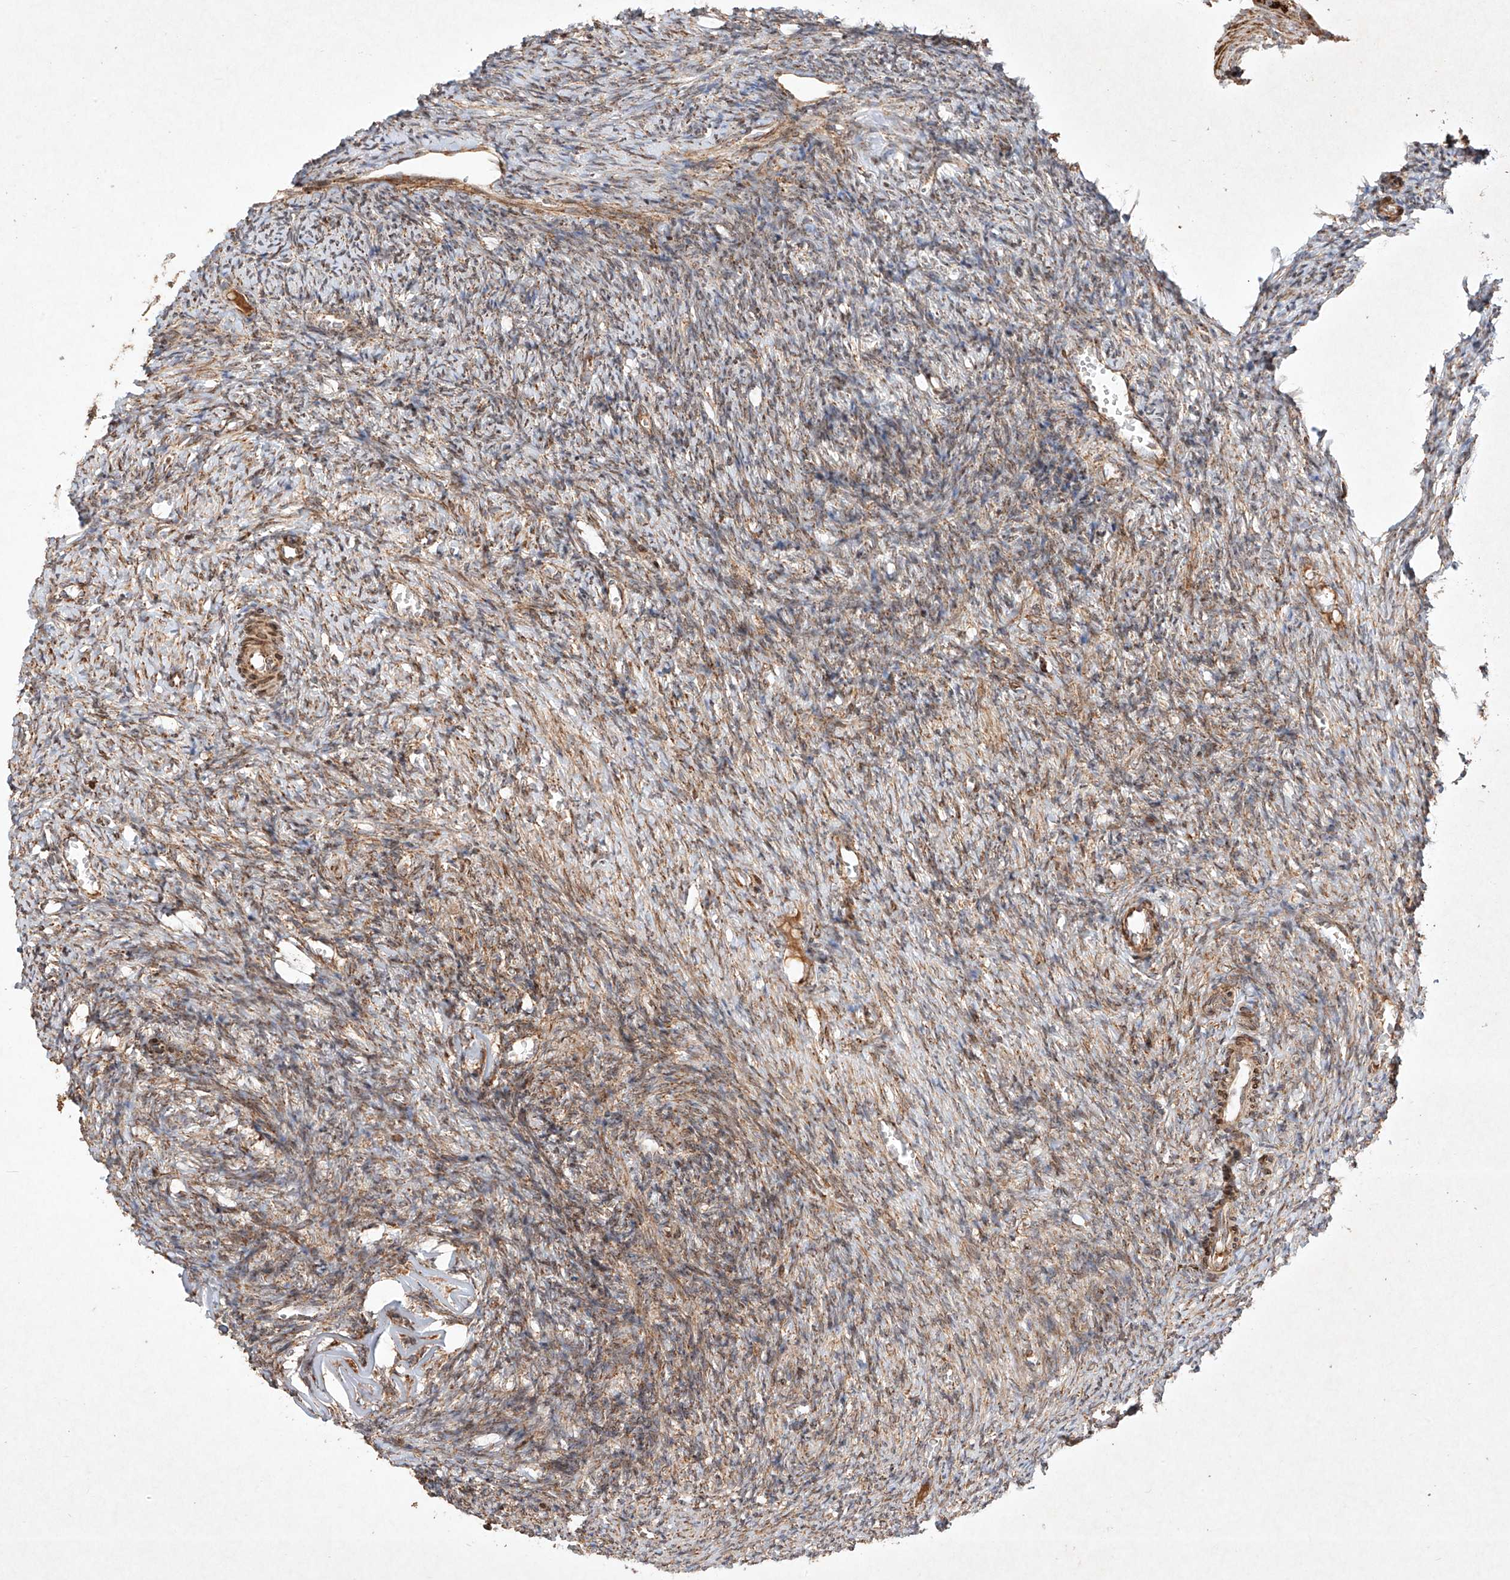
{"staining": {"intensity": "weak", "quantity": "25%-75%", "location": "cytoplasmic/membranous"}, "tissue": "ovary", "cell_type": "Ovarian stroma cells", "image_type": "normal", "snomed": [{"axis": "morphology", "description": "Normal tissue, NOS"}, {"axis": "topography", "description": "Ovary"}], "caption": "Protein positivity by immunohistochemistry demonstrates weak cytoplasmic/membranous staining in approximately 25%-75% of ovarian stroma cells in benign ovary. Immunohistochemistry (ihc) stains the protein of interest in brown and the nuclei are stained blue.", "gene": "SEMA3B", "patient": {"sex": "female", "age": 27}}